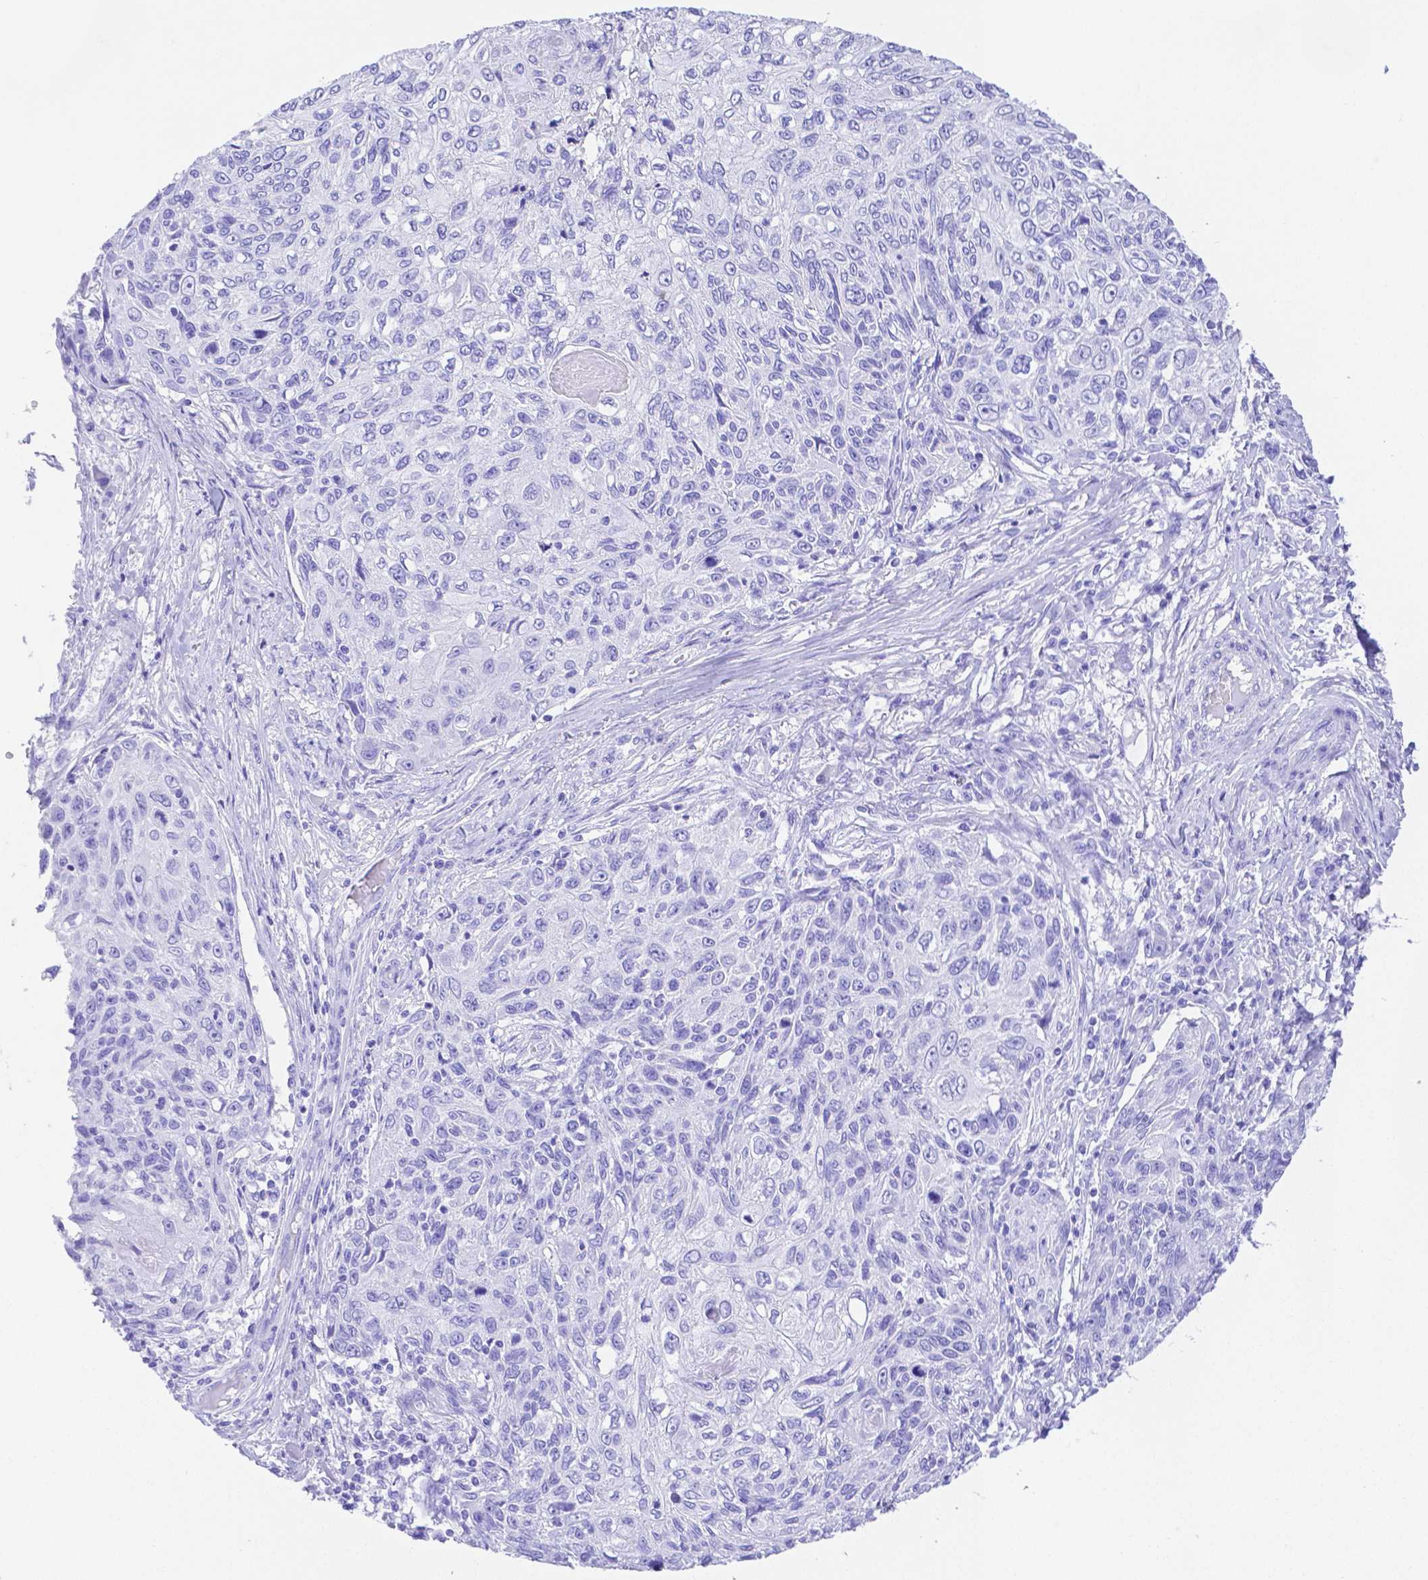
{"staining": {"intensity": "negative", "quantity": "none", "location": "none"}, "tissue": "skin cancer", "cell_type": "Tumor cells", "image_type": "cancer", "snomed": [{"axis": "morphology", "description": "Squamous cell carcinoma, NOS"}, {"axis": "topography", "description": "Skin"}], "caption": "The IHC histopathology image has no significant expression in tumor cells of skin cancer (squamous cell carcinoma) tissue.", "gene": "SMR3A", "patient": {"sex": "male", "age": 92}}